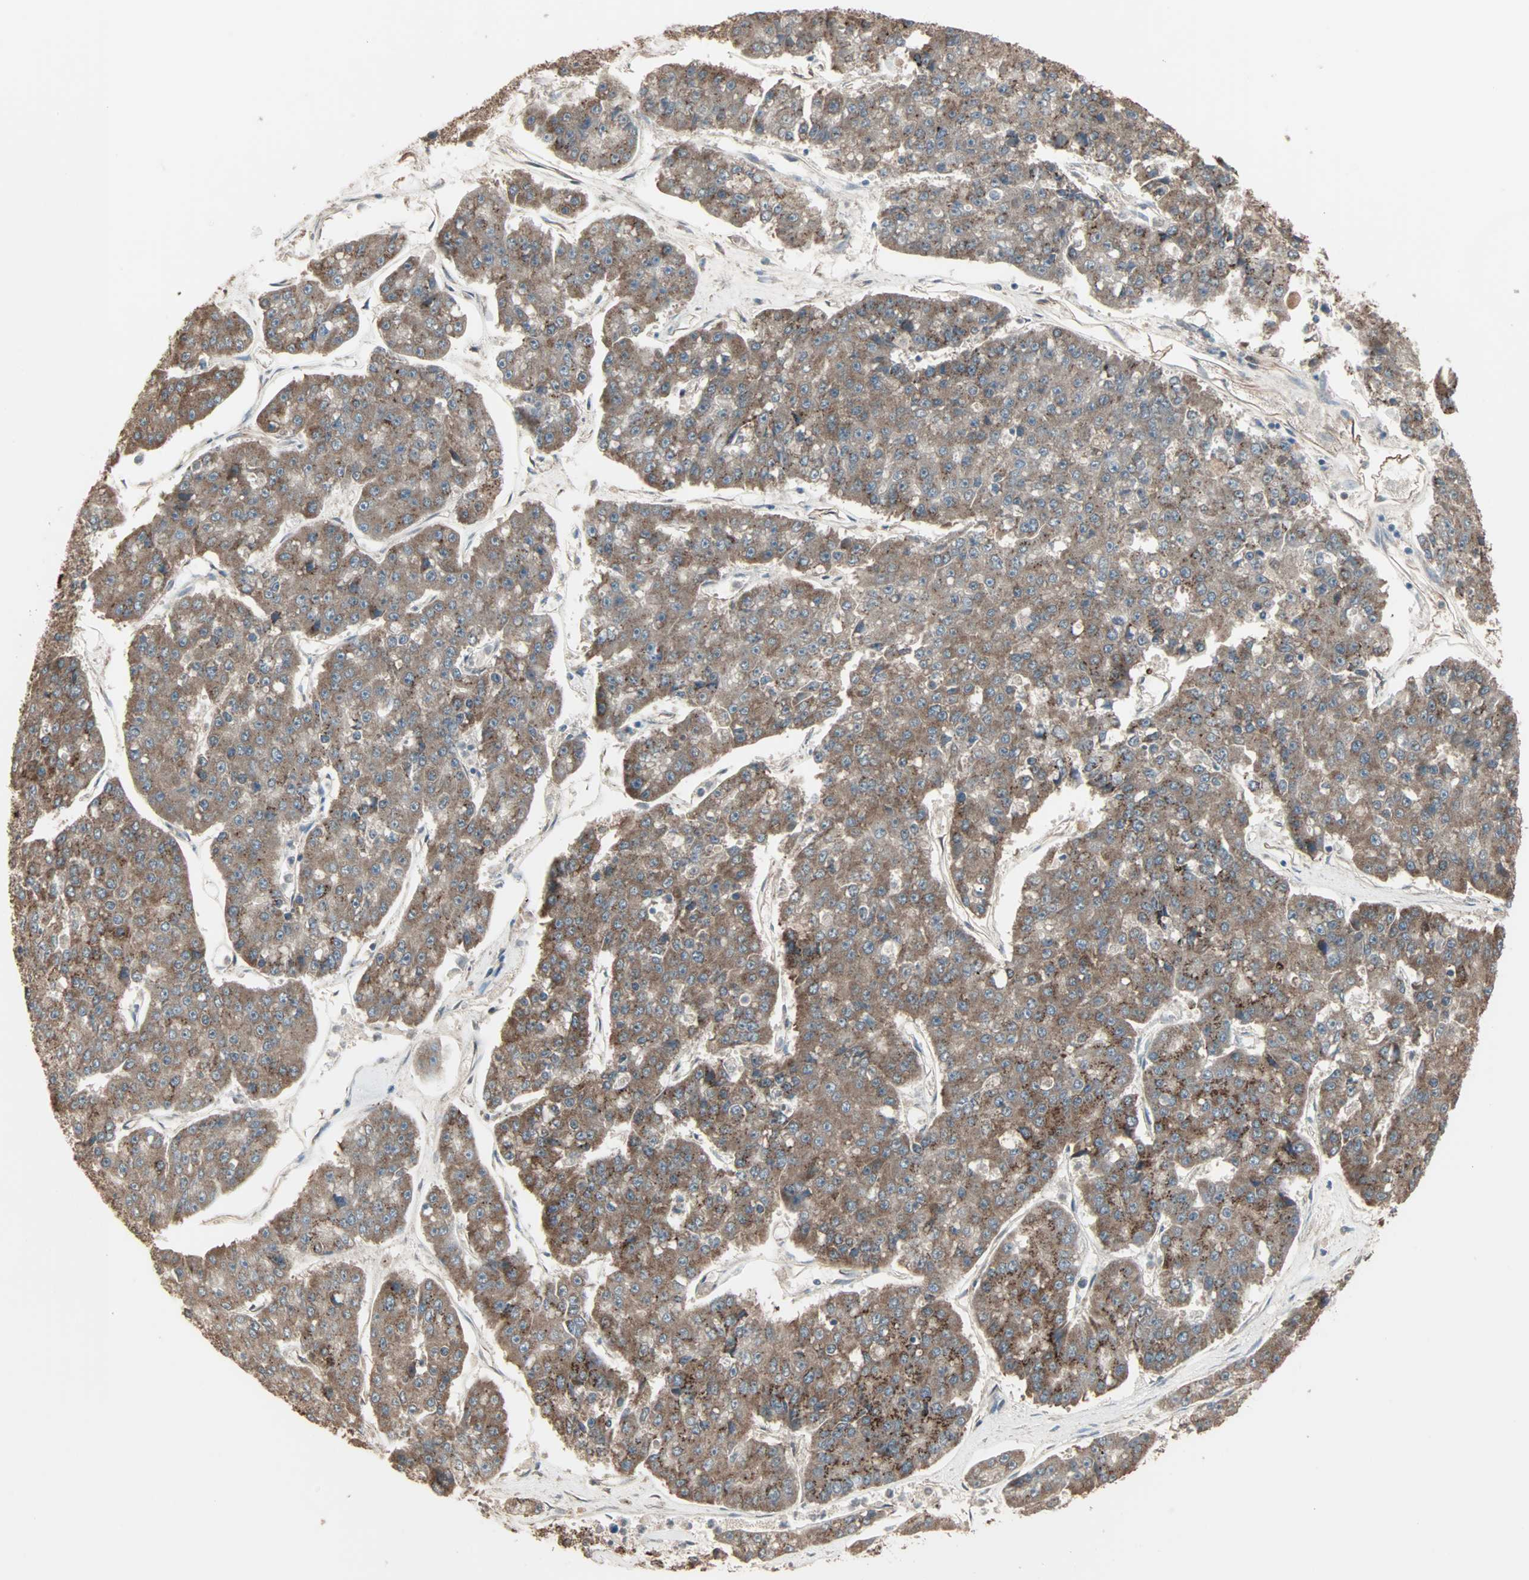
{"staining": {"intensity": "moderate", "quantity": ">75%", "location": "cytoplasmic/membranous"}, "tissue": "pancreatic cancer", "cell_type": "Tumor cells", "image_type": "cancer", "snomed": [{"axis": "morphology", "description": "Adenocarcinoma, NOS"}, {"axis": "topography", "description": "Pancreas"}], "caption": "Pancreatic adenocarcinoma stained with a brown dye reveals moderate cytoplasmic/membranous positive expression in about >75% of tumor cells.", "gene": "GALNT3", "patient": {"sex": "male", "age": 50}}